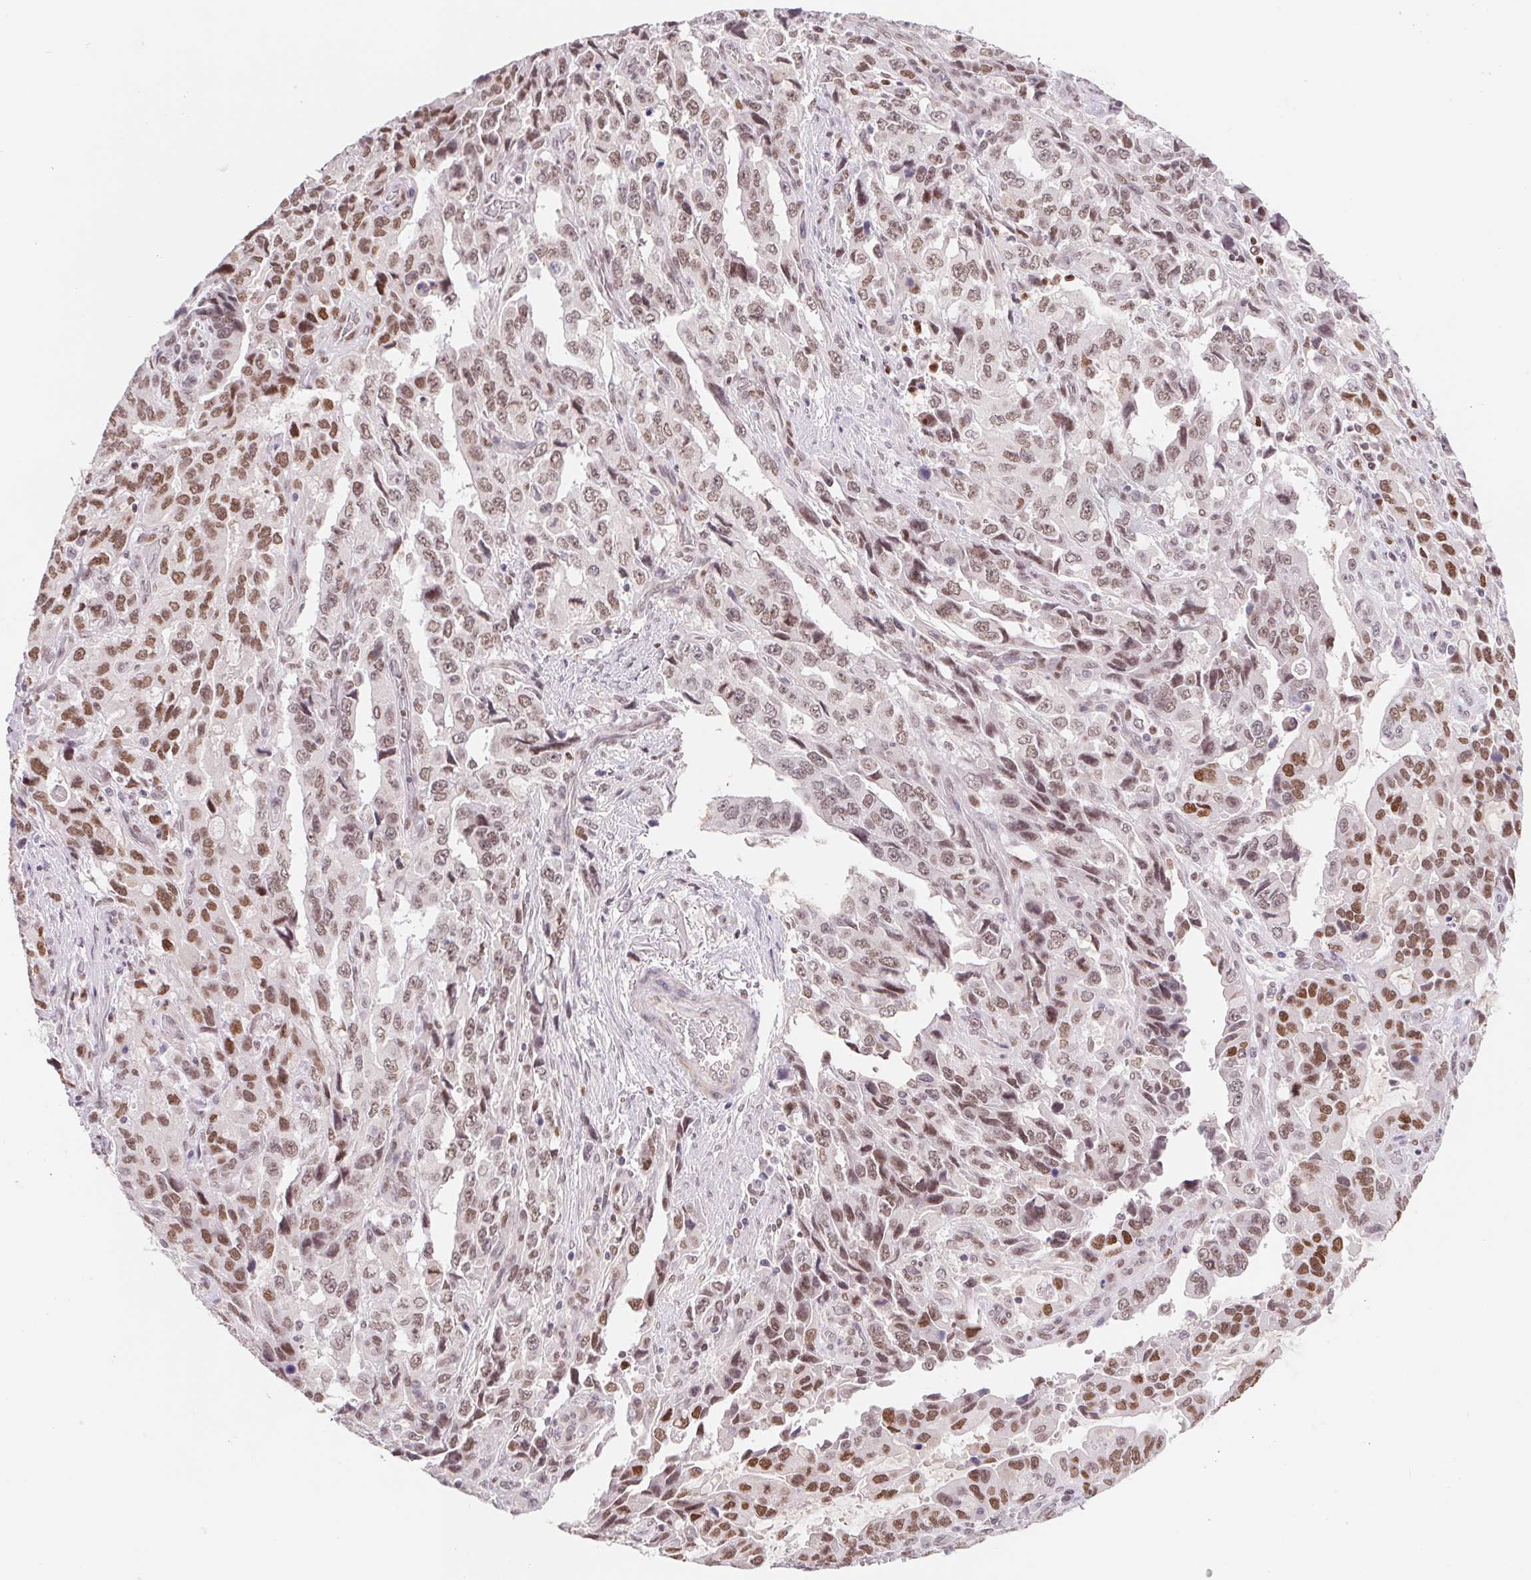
{"staining": {"intensity": "moderate", "quantity": ">75%", "location": "nuclear"}, "tissue": "stomach cancer", "cell_type": "Tumor cells", "image_type": "cancer", "snomed": [{"axis": "morphology", "description": "Adenocarcinoma, NOS"}, {"axis": "topography", "description": "Stomach, upper"}], "caption": "Stomach adenocarcinoma tissue demonstrates moderate nuclear staining in about >75% of tumor cells, visualized by immunohistochemistry. The staining was performed using DAB, with brown indicating positive protein expression. Nuclei are stained blue with hematoxylin.", "gene": "TRERF1", "patient": {"sex": "male", "age": 85}}